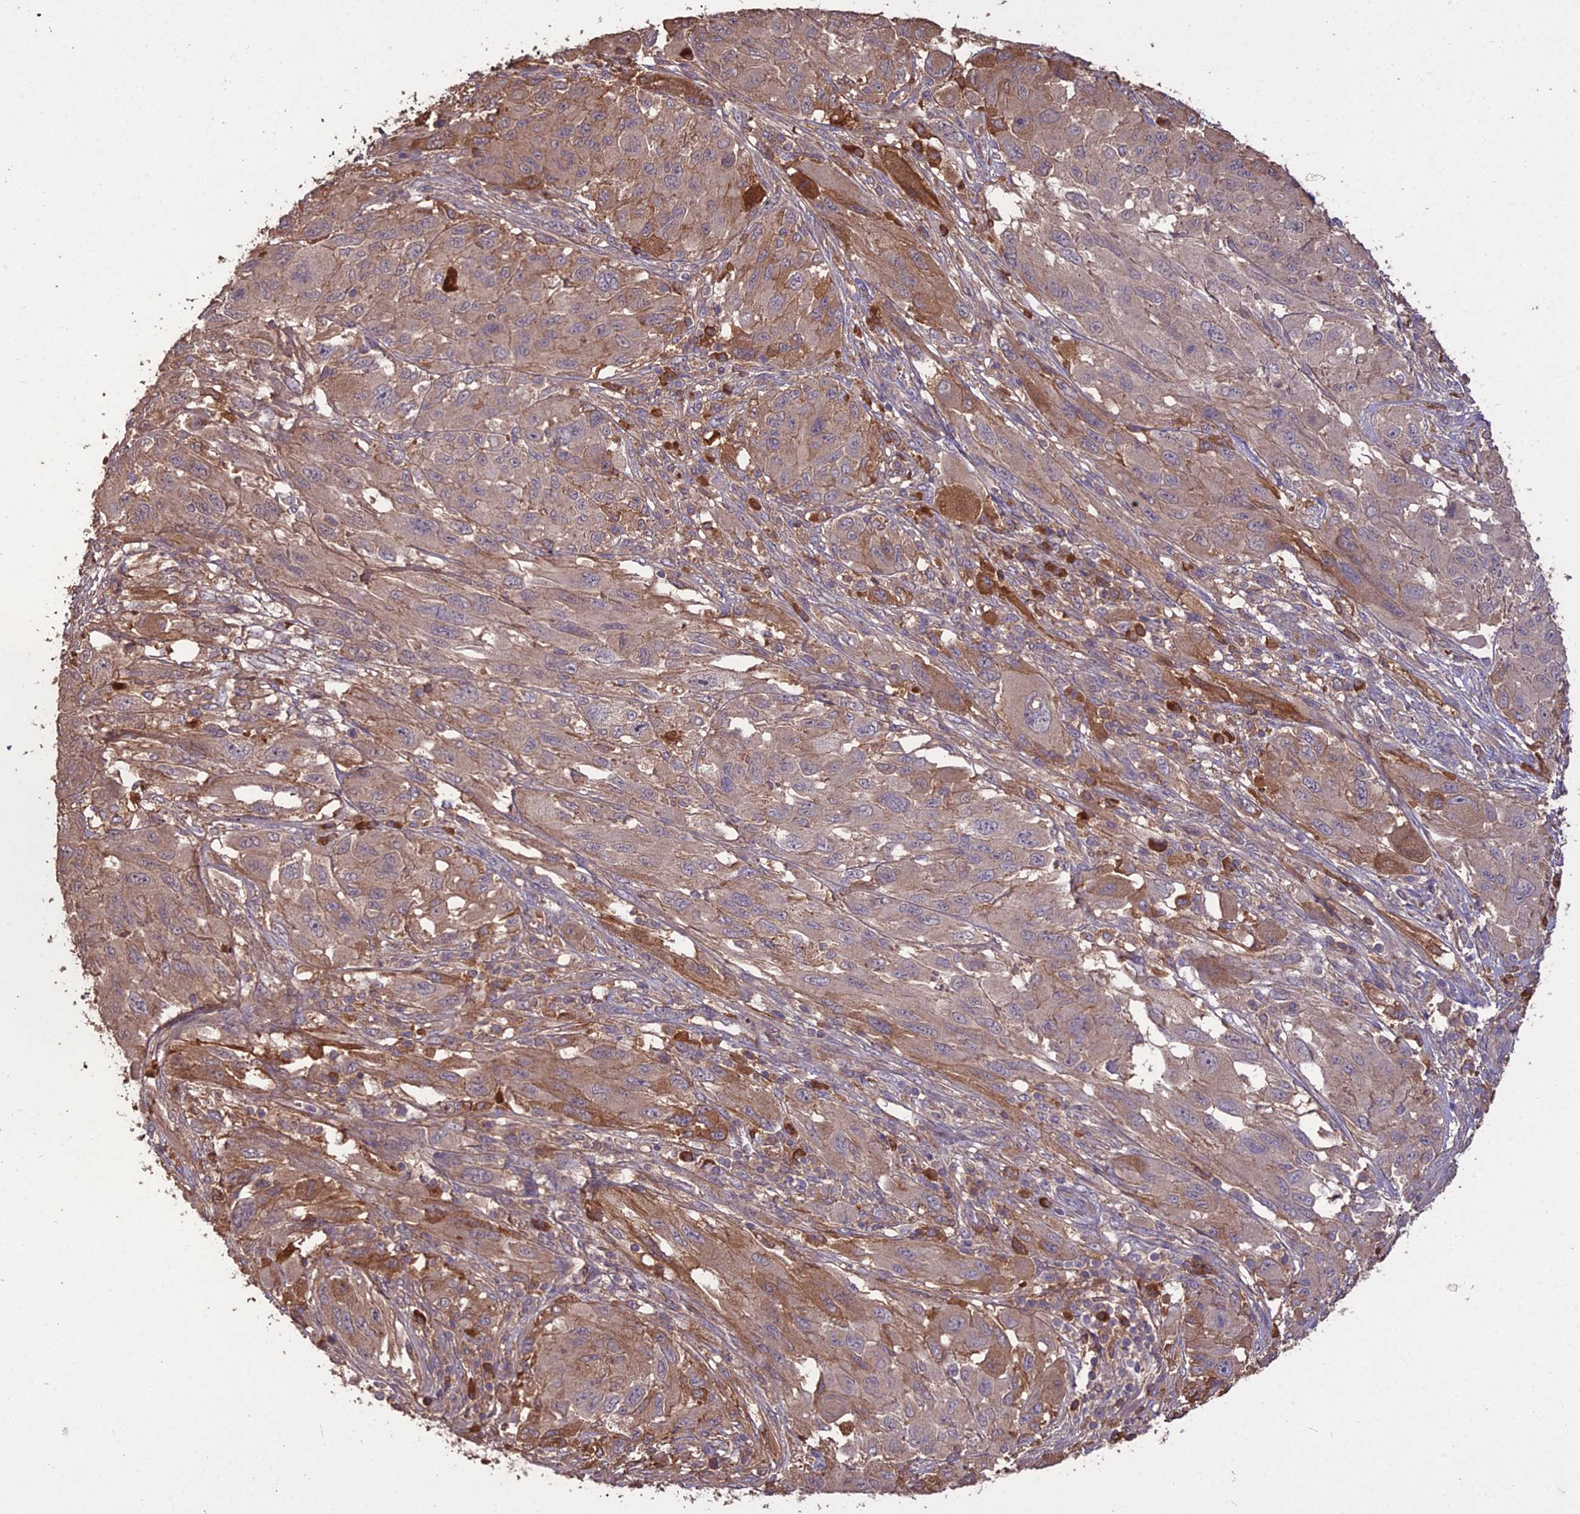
{"staining": {"intensity": "weak", "quantity": "25%-75%", "location": "cytoplasmic/membranous"}, "tissue": "melanoma", "cell_type": "Tumor cells", "image_type": "cancer", "snomed": [{"axis": "morphology", "description": "Malignant melanoma, NOS"}, {"axis": "topography", "description": "Skin"}], "caption": "Melanoma stained with a protein marker reveals weak staining in tumor cells.", "gene": "KCTD16", "patient": {"sex": "female", "age": 91}}